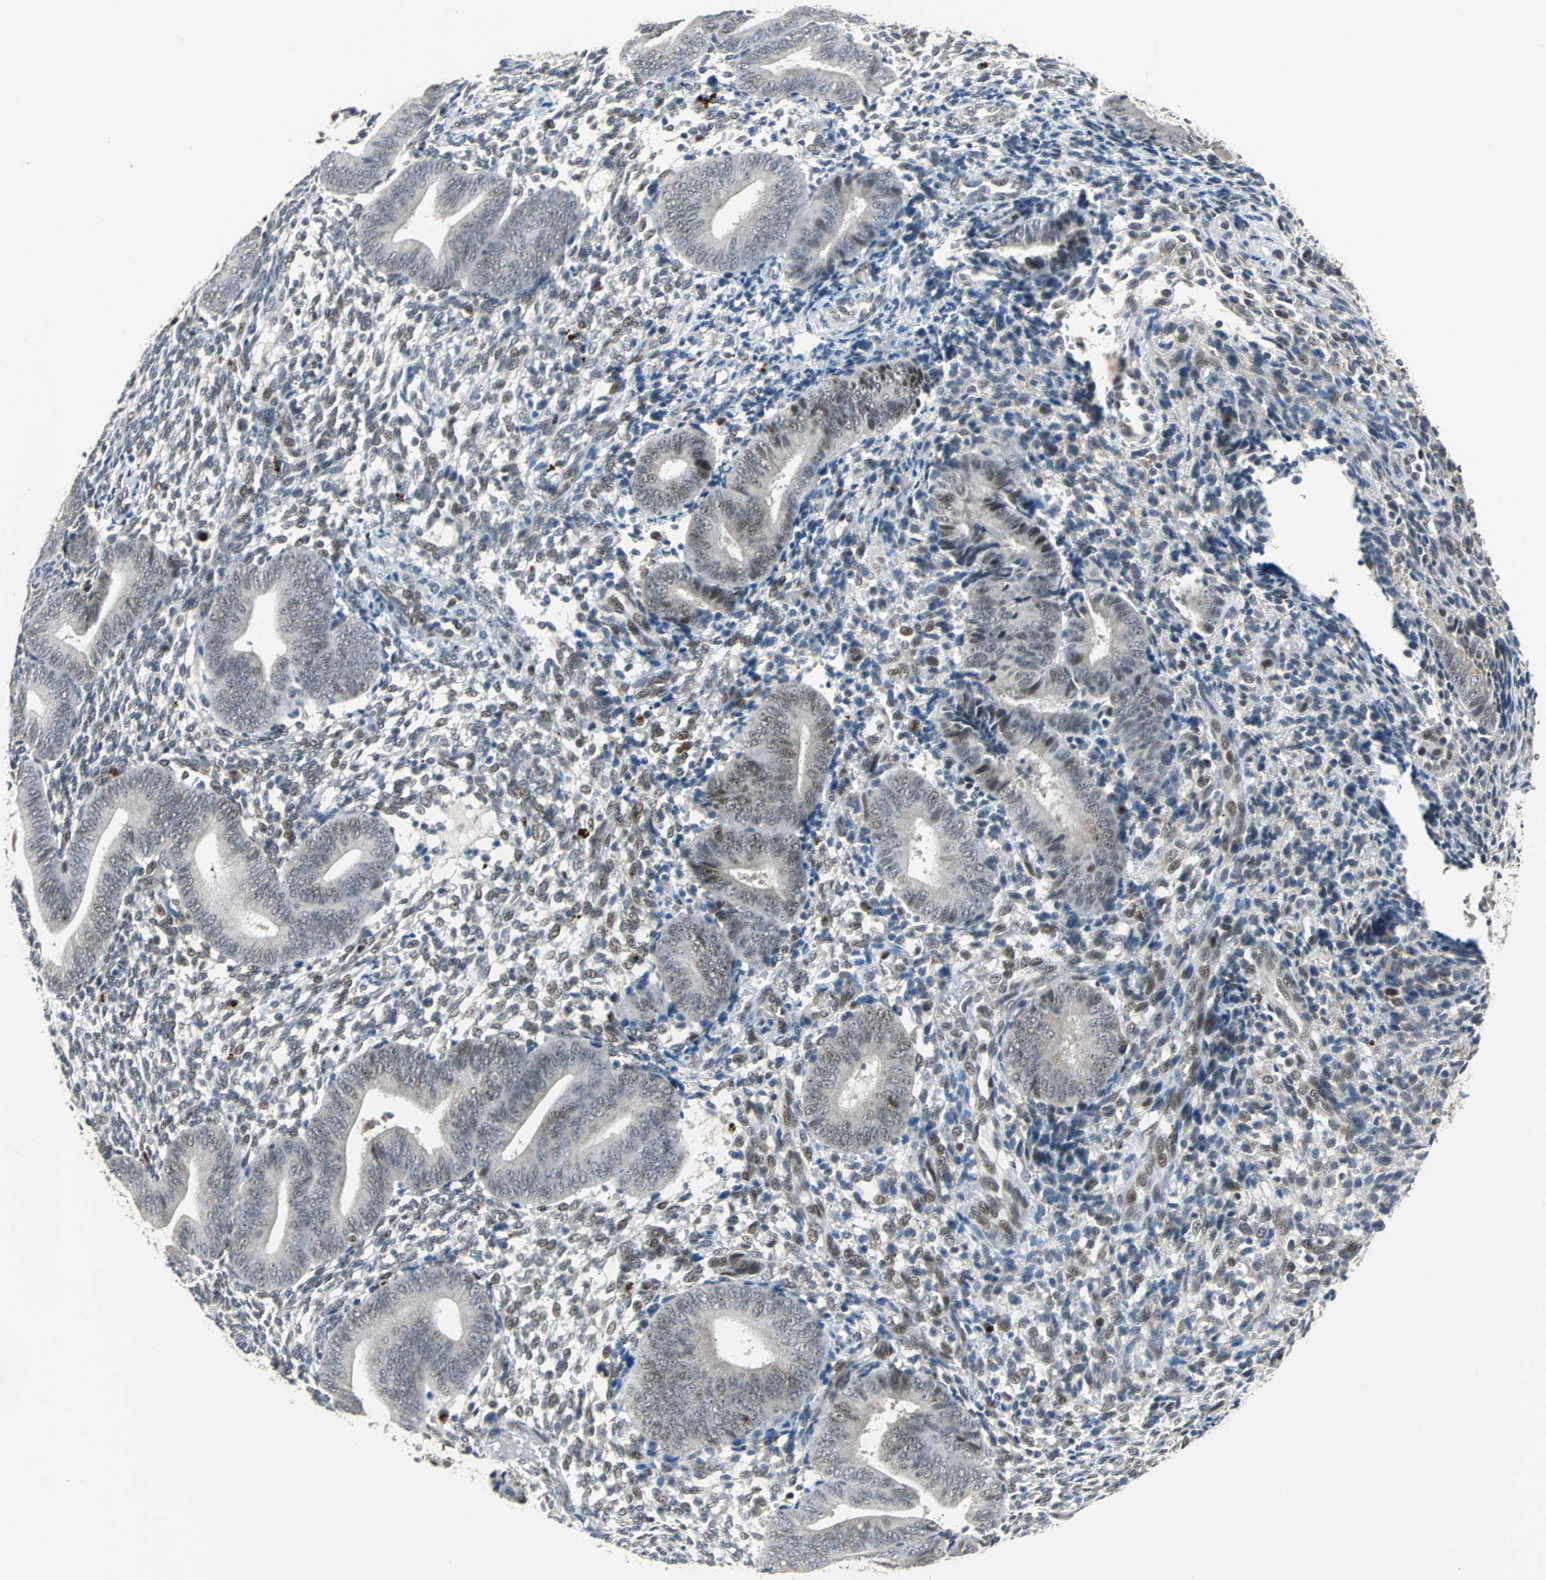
{"staining": {"intensity": "moderate", "quantity": "25%-75%", "location": "nuclear"}, "tissue": "endometrium", "cell_type": "Cells in endometrial stroma", "image_type": "normal", "snomed": [{"axis": "morphology", "description": "Normal tissue, NOS"}, {"axis": "topography", "description": "Uterus"}, {"axis": "topography", "description": "Endometrium"}], "caption": "This histopathology image exhibits benign endometrium stained with IHC to label a protein in brown. The nuclear of cells in endometrial stroma show moderate positivity for the protein. Nuclei are counter-stained blue.", "gene": "HLX", "patient": {"sex": "female", "age": 33}}